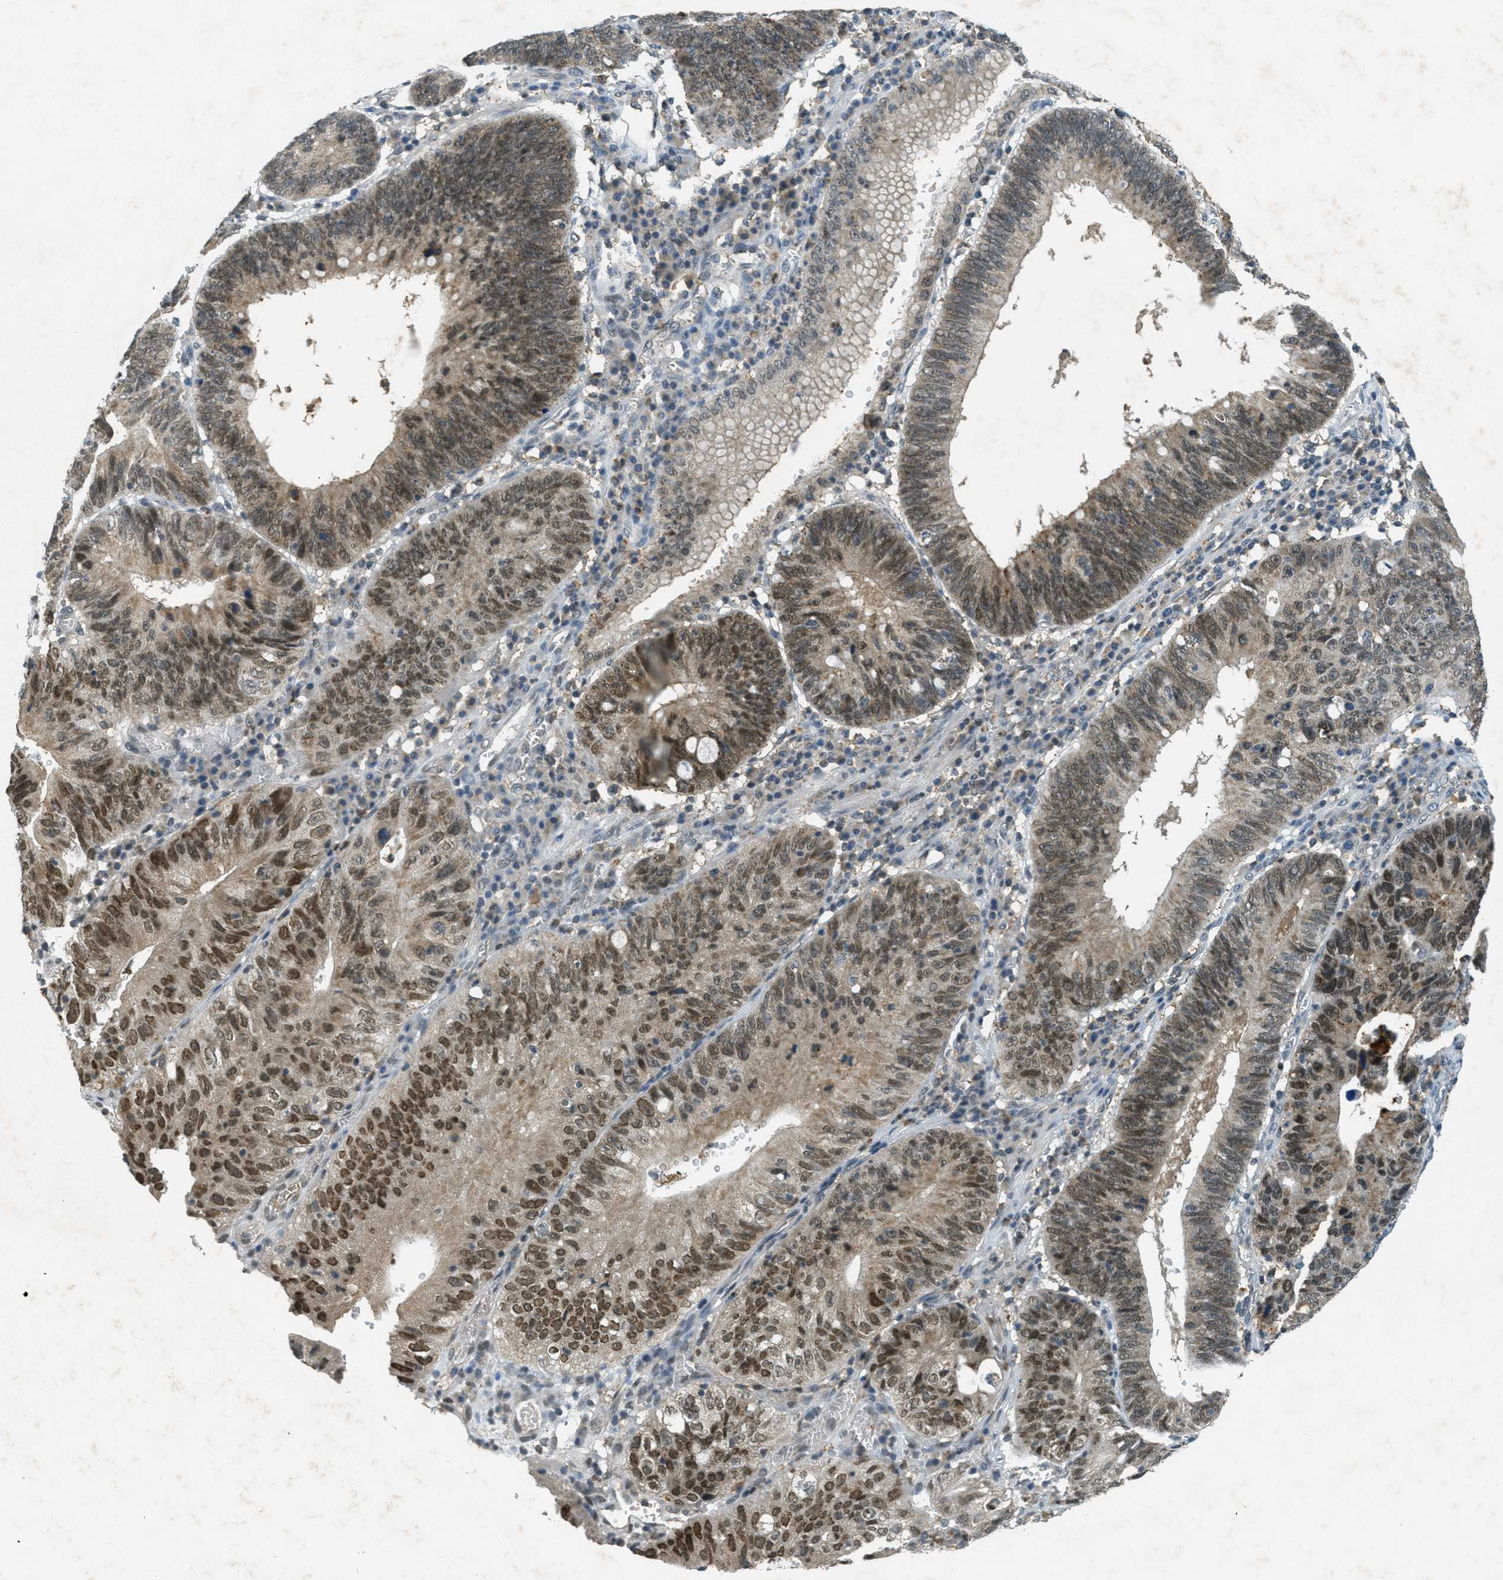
{"staining": {"intensity": "moderate", "quantity": ">75%", "location": "cytoplasmic/membranous,nuclear"}, "tissue": "stomach cancer", "cell_type": "Tumor cells", "image_type": "cancer", "snomed": [{"axis": "morphology", "description": "Adenocarcinoma, NOS"}, {"axis": "topography", "description": "Stomach"}], "caption": "This histopathology image shows stomach cancer (adenocarcinoma) stained with IHC to label a protein in brown. The cytoplasmic/membranous and nuclear of tumor cells show moderate positivity for the protein. Nuclei are counter-stained blue.", "gene": "TCF20", "patient": {"sex": "male", "age": 59}}